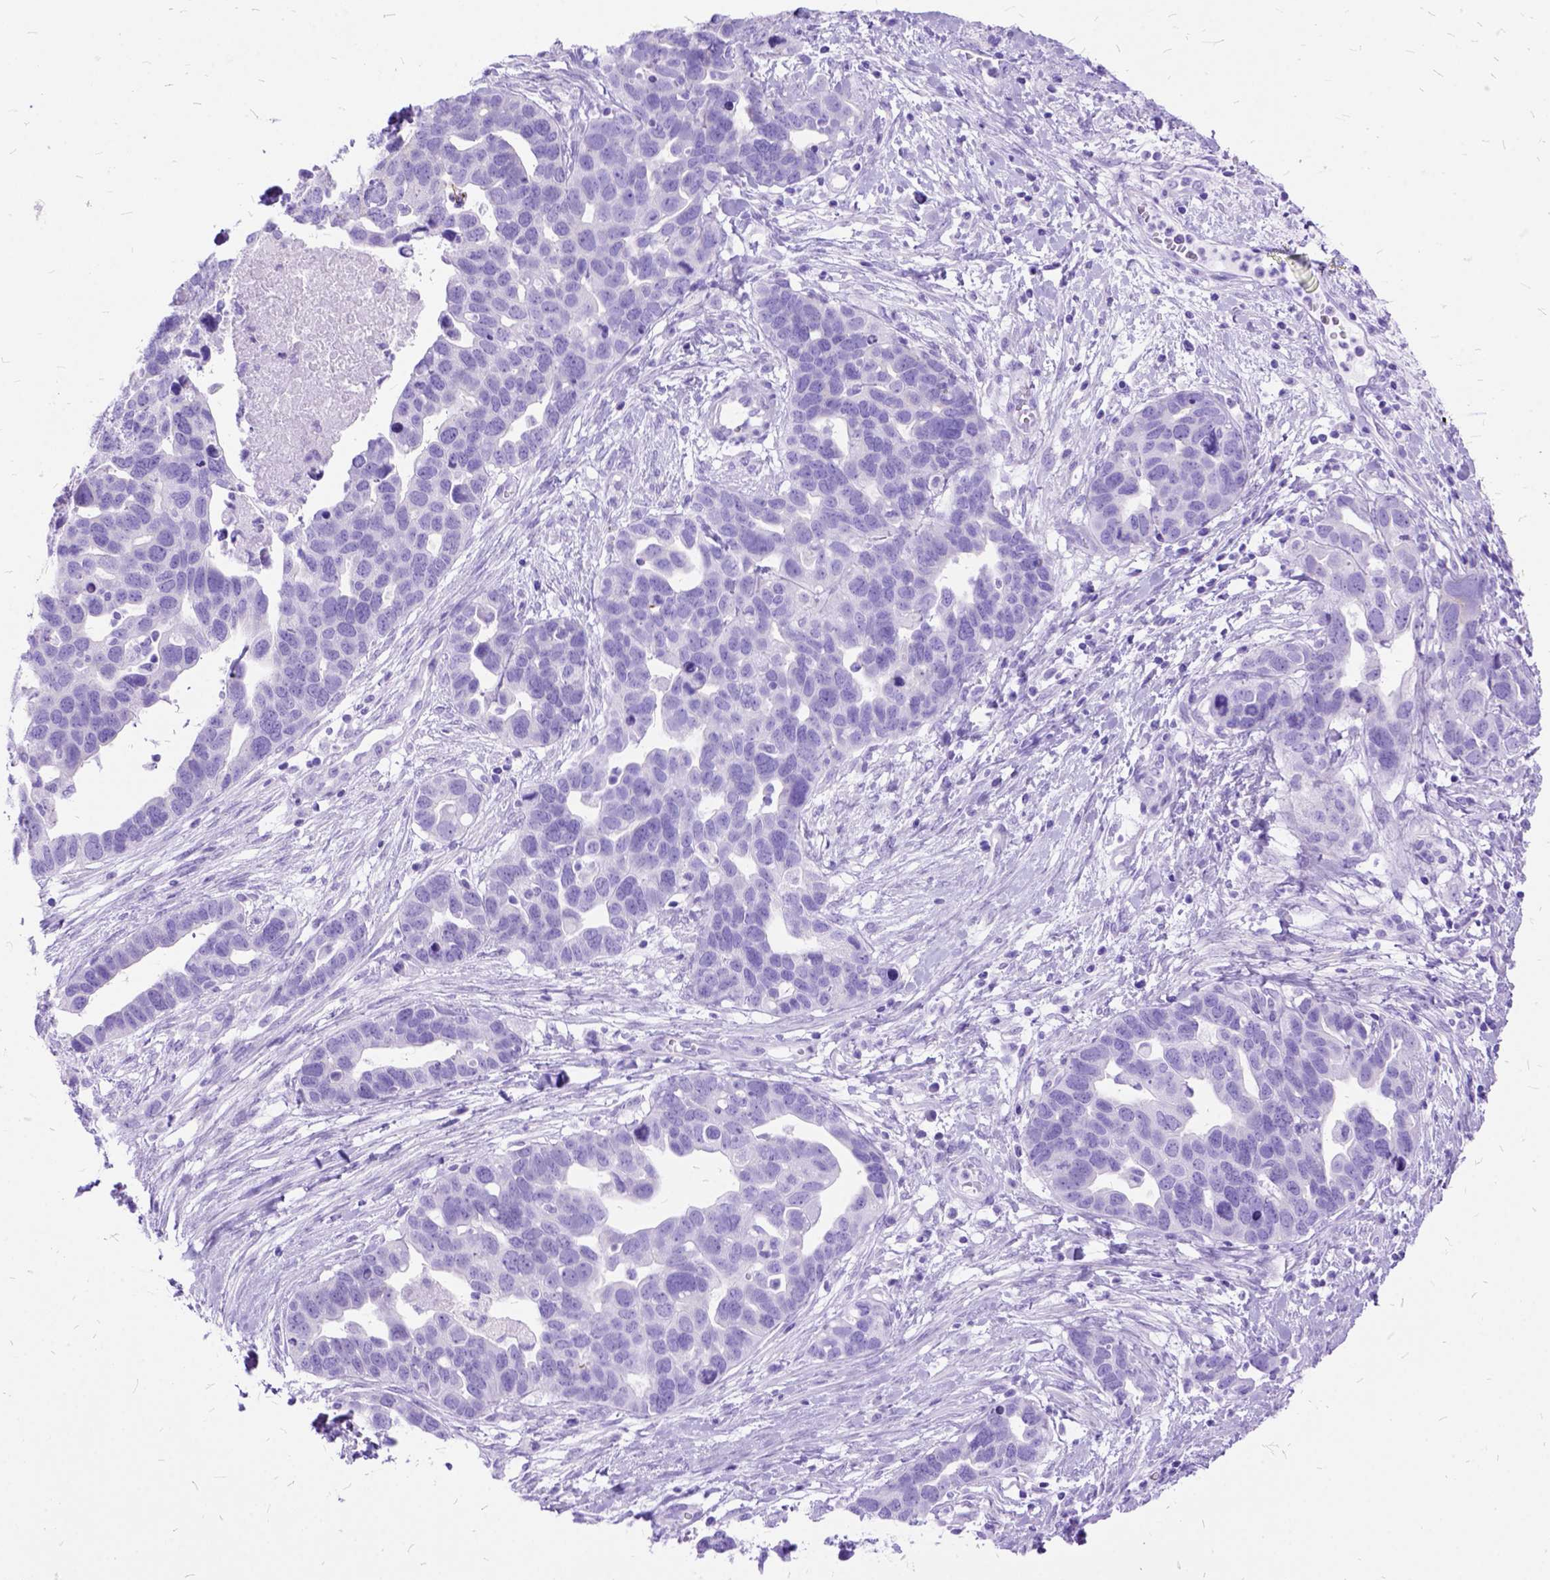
{"staining": {"intensity": "negative", "quantity": "none", "location": "none"}, "tissue": "ovarian cancer", "cell_type": "Tumor cells", "image_type": "cancer", "snomed": [{"axis": "morphology", "description": "Cystadenocarcinoma, serous, NOS"}, {"axis": "topography", "description": "Ovary"}], "caption": "Protein analysis of ovarian serous cystadenocarcinoma exhibits no significant positivity in tumor cells.", "gene": "DNAH2", "patient": {"sex": "female", "age": 54}}